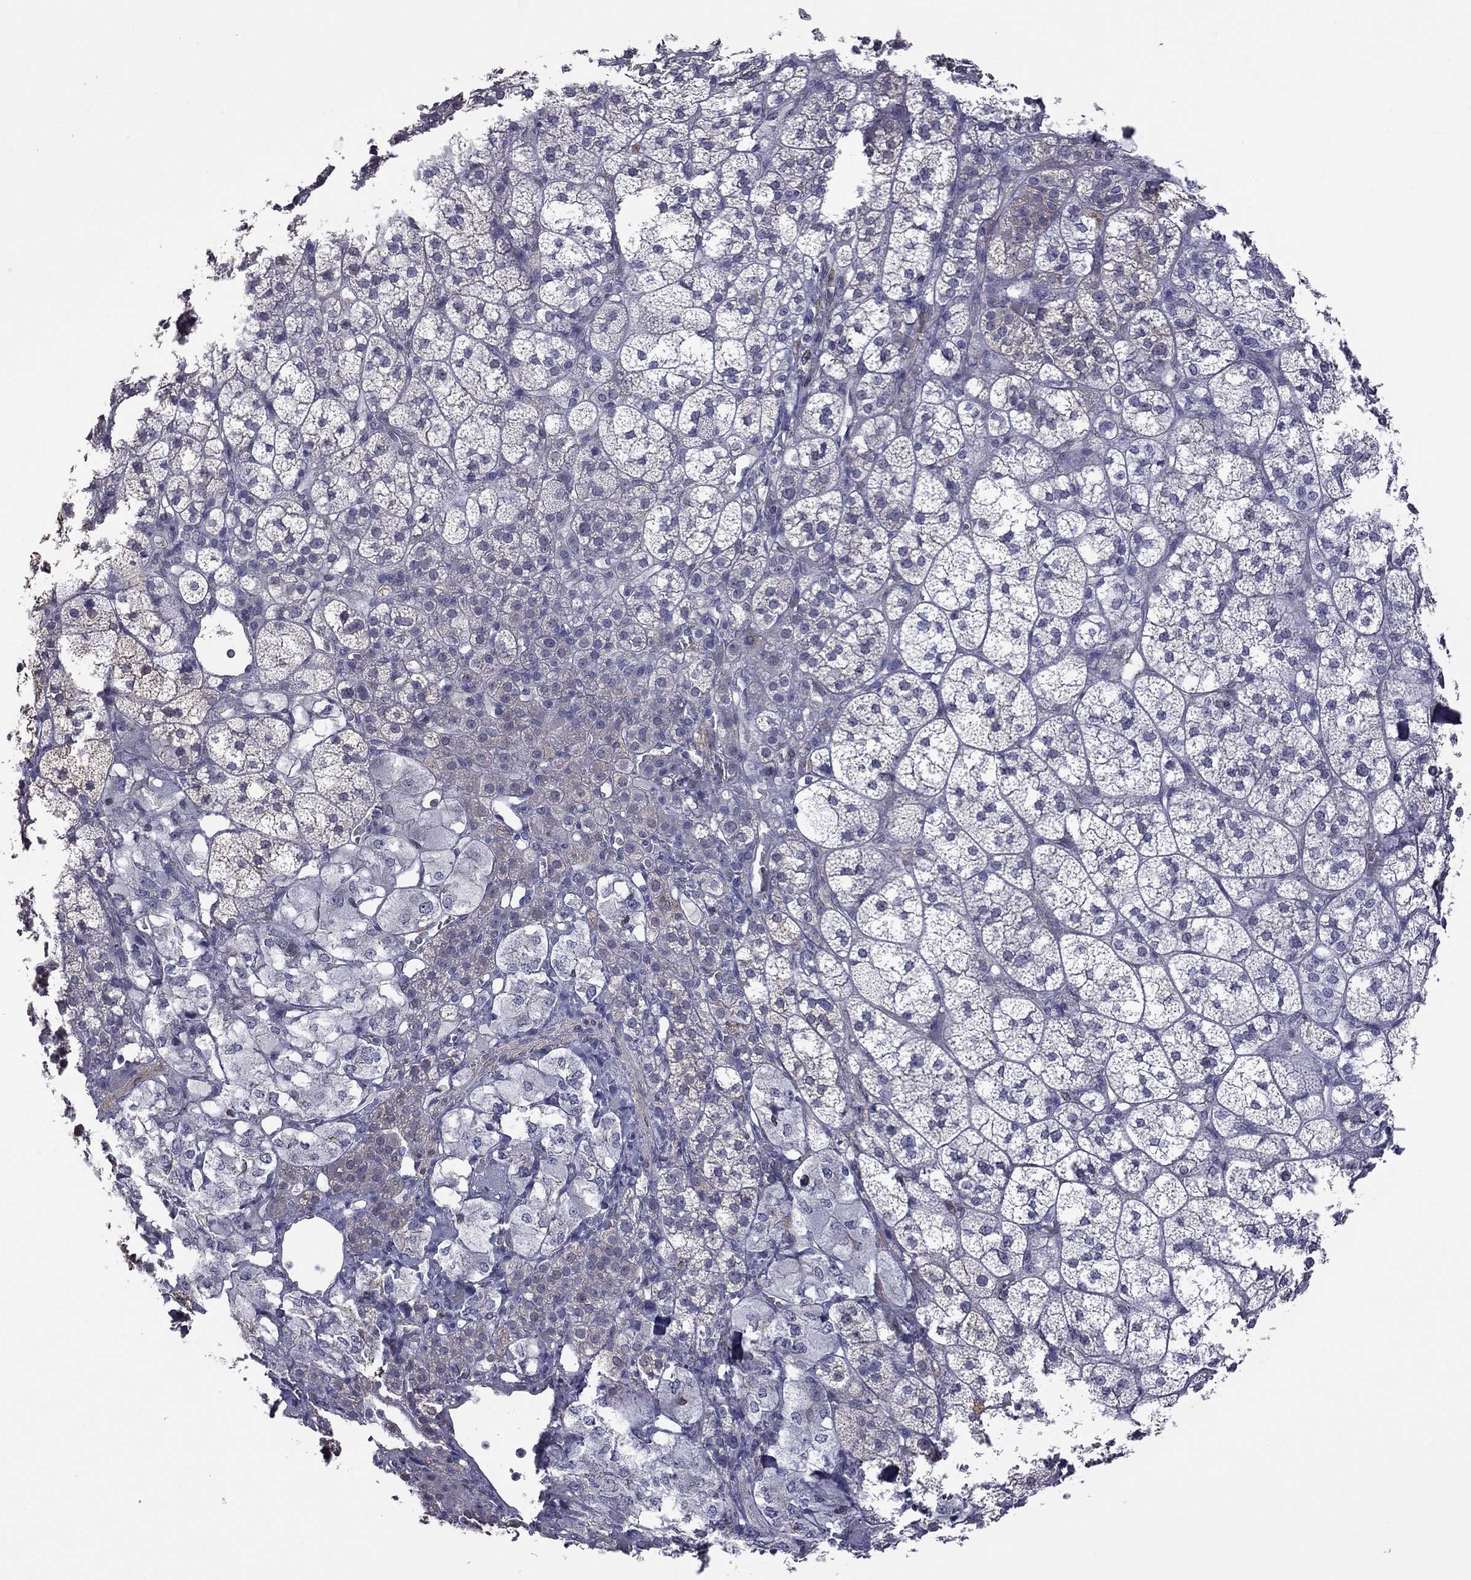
{"staining": {"intensity": "negative", "quantity": "none", "location": "none"}, "tissue": "adrenal gland", "cell_type": "Glandular cells", "image_type": "normal", "snomed": [{"axis": "morphology", "description": "Normal tissue, NOS"}, {"axis": "topography", "description": "Adrenal gland"}], "caption": "This is a photomicrograph of immunohistochemistry (IHC) staining of unremarkable adrenal gland, which shows no staining in glandular cells.", "gene": "HYLS1", "patient": {"sex": "female", "age": 60}}